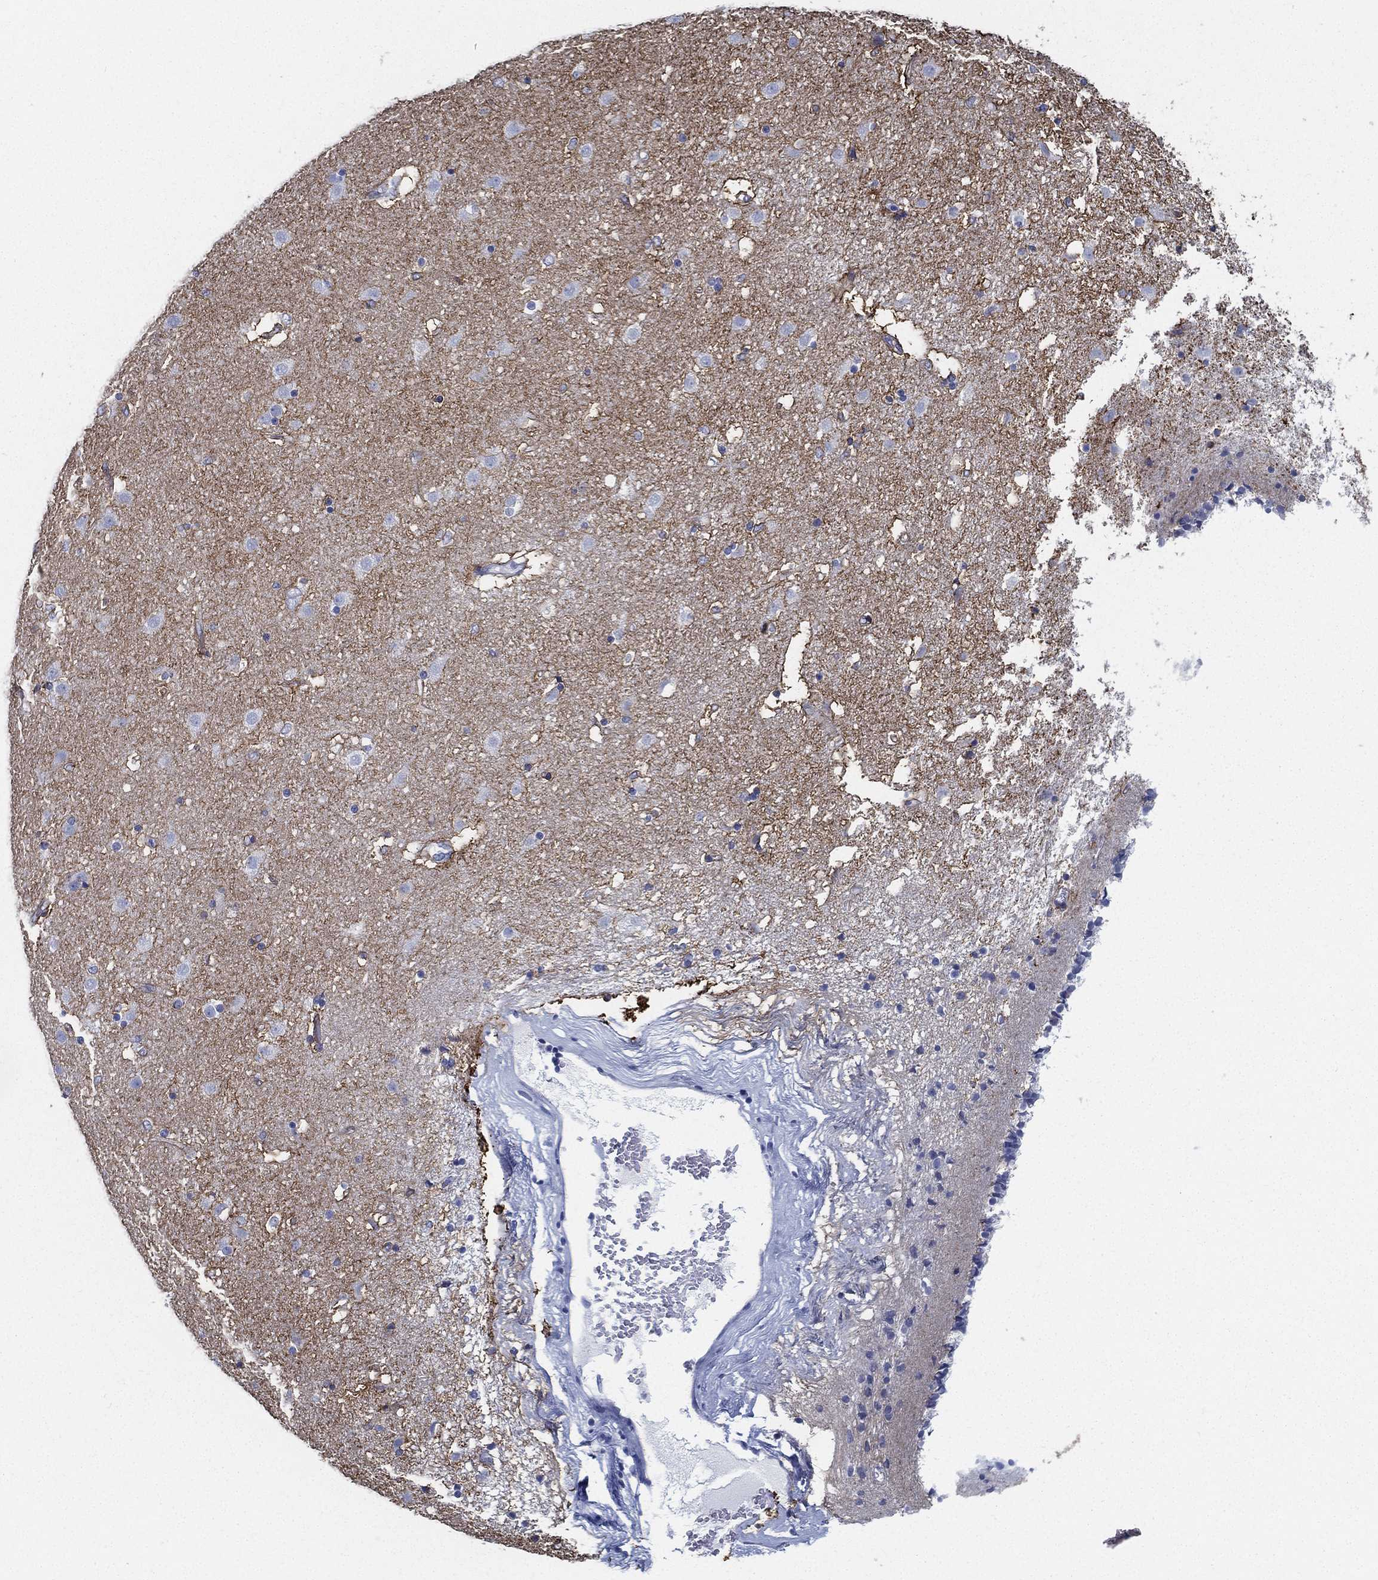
{"staining": {"intensity": "negative", "quantity": "none", "location": "none"}, "tissue": "caudate", "cell_type": "Glial cells", "image_type": "normal", "snomed": [{"axis": "morphology", "description": "Normal tissue, NOS"}, {"axis": "topography", "description": "Lateral ventricle wall"}], "caption": "DAB immunohistochemical staining of benign caudate demonstrates no significant positivity in glial cells.", "gene": "ATP1B2", "patient": {"sex": "female", "age": 71}}